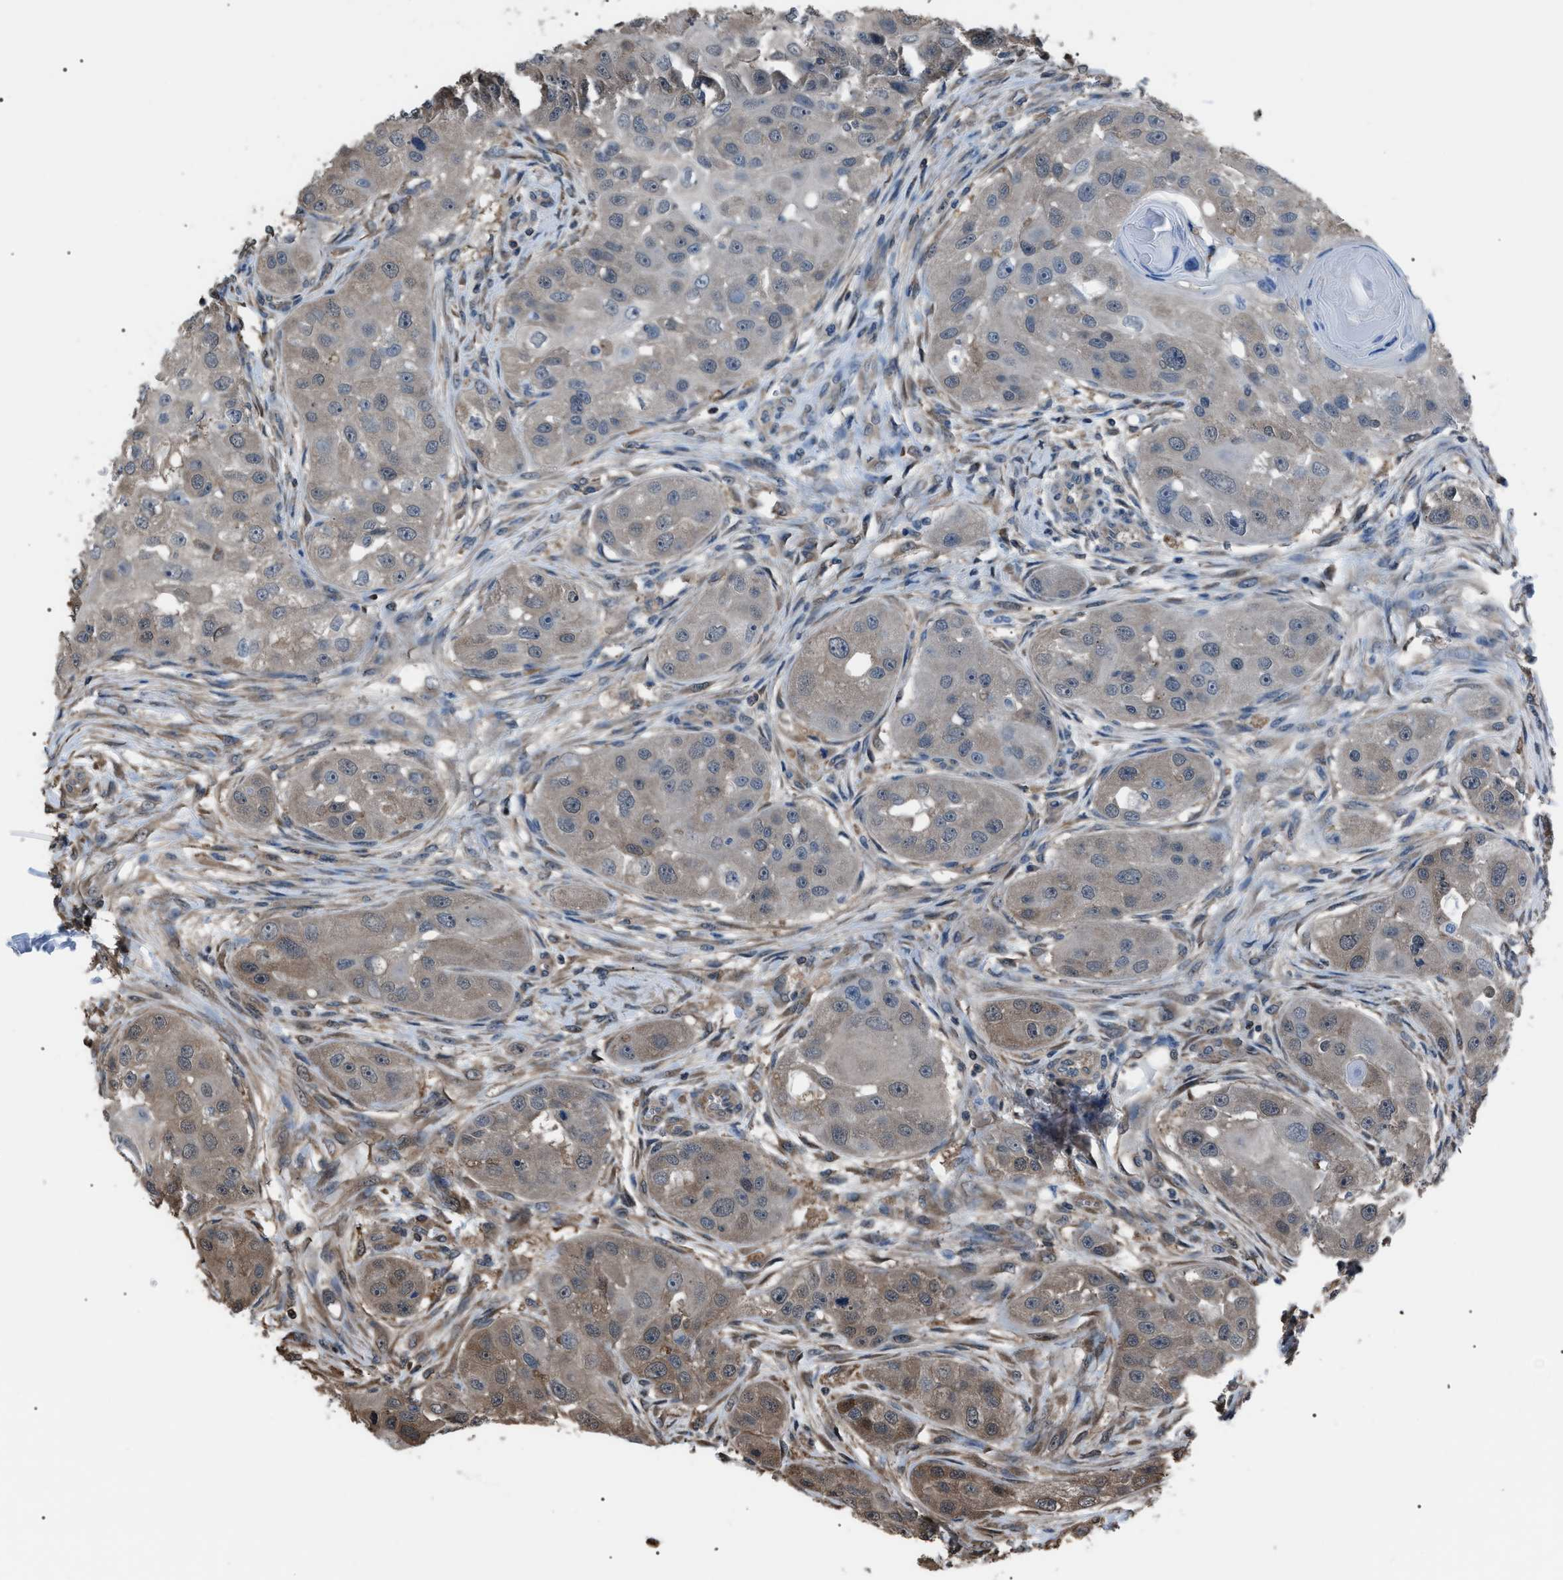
{"staining": {"intensity": "weak", "quantity": "<25%", "location": "cytoplasmic/membranous"}, "tissue": "head and neck cancer", "cell_type": "Tumor cells", "image_type": "cancer", "snomed": [{"axis": "morphology", "description": "Normal tissue, NOS"}, {"axis": "morphology", "description": "Squamous cell carcinoma, NOS"}, {"axis": "topography", "description": "Skeletal muscle"}, {"axis": "topography", "description": "Head-Neck"}], "caption": "A photomicrograph of human head and neck cancer (squamous cell carcinoma) is negative for staining in tumor cells.", "gene": "PDCD5", "patient": {"sex": "male", "age": 51}}